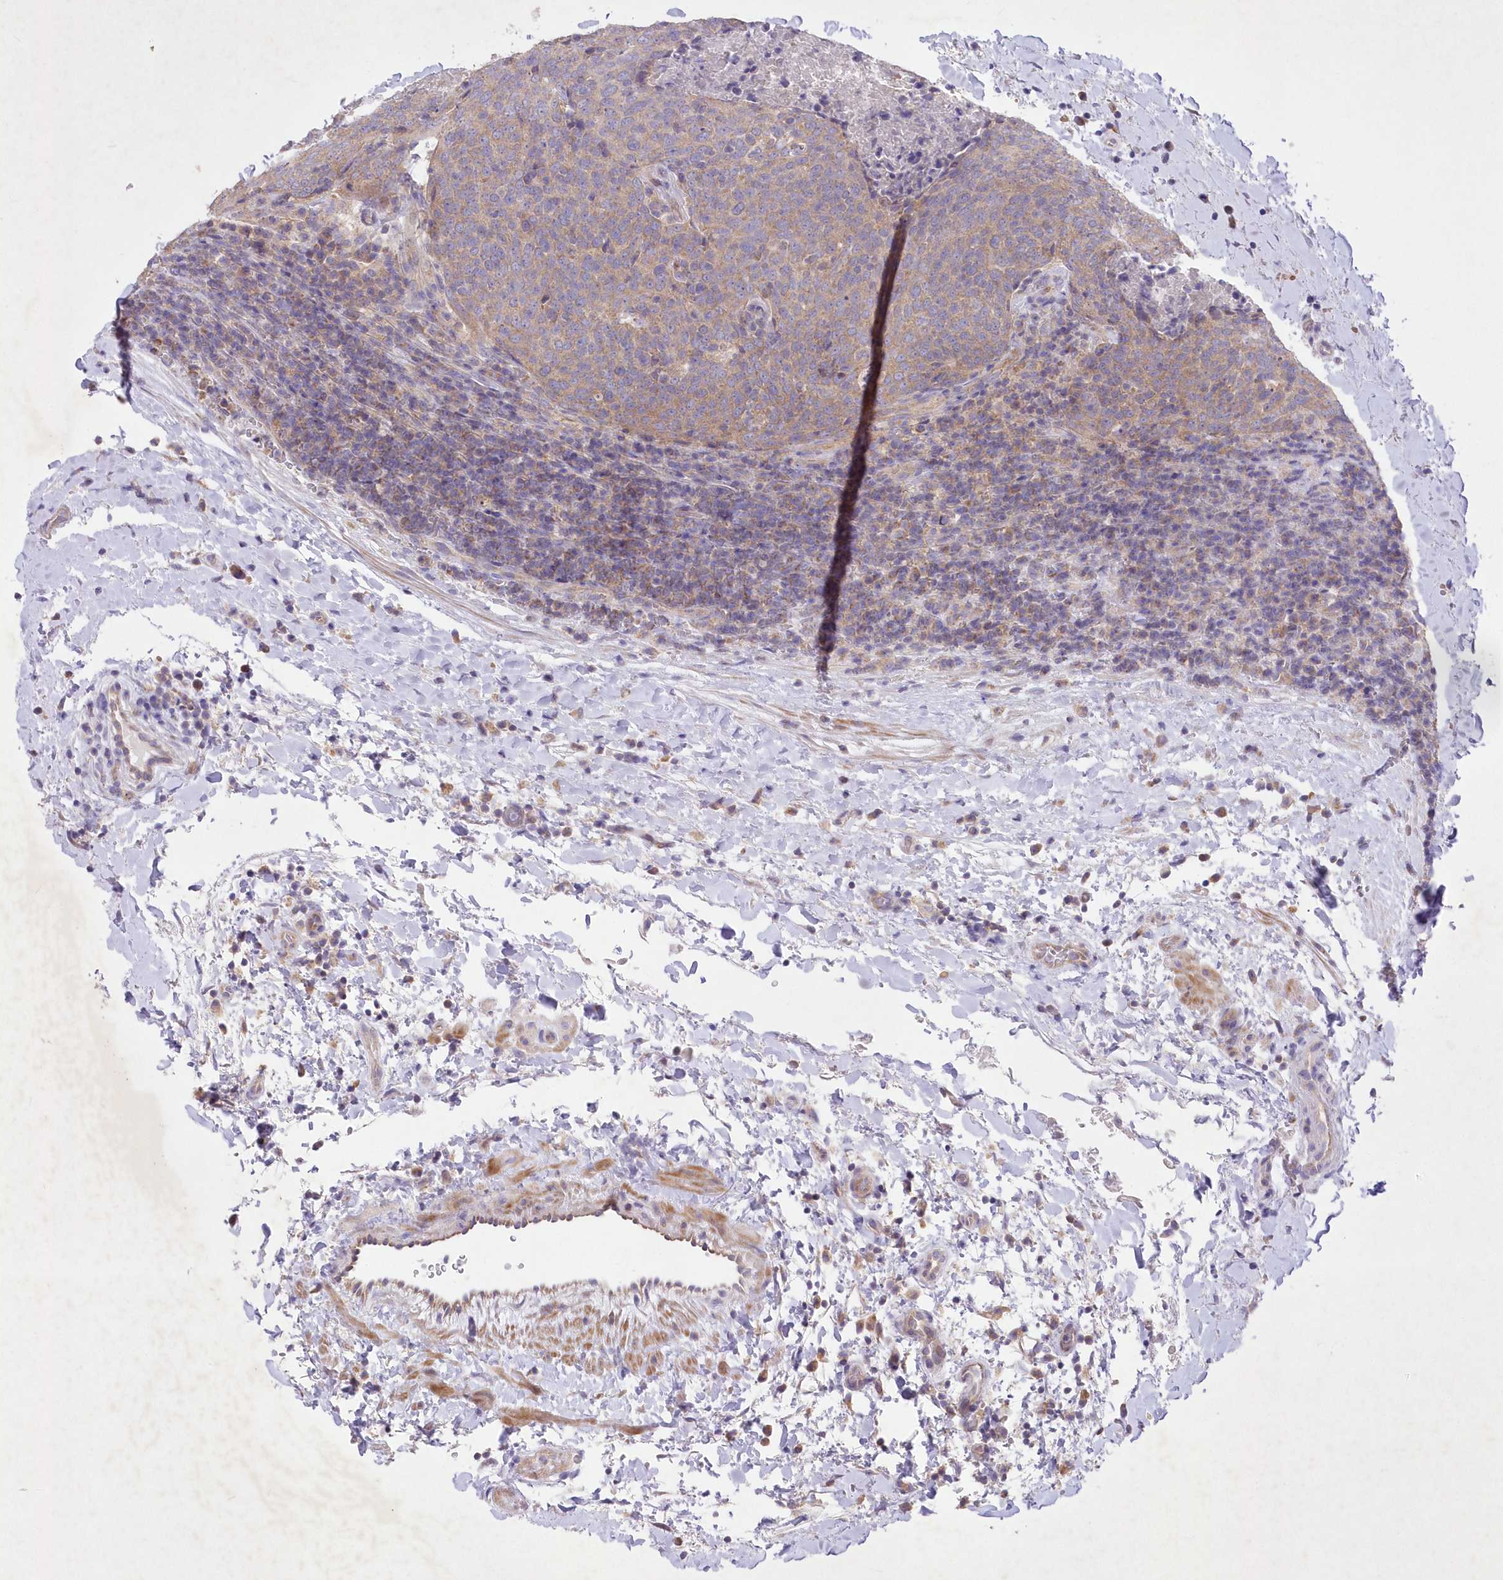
{"staining": {"intensity": "weak", "quantity": "25%-75%", "location": "cytoplasmic/membranous"}, "tissue": "head and neck cancer", "cell_type": "Tumor cells", "image_type": "cancer", "snomed": [{"axis": "morphology", "description": "Squamous cell carcinoma, NOS"}, {"axis": "morphology", "description": "Squamous cell carcinoma, metastatic, NOS"}, {"axis": "topography", "description": "Lymph node"}, {"axis": "topography", "description": "Head-Neck"}], "caption": "A high-resolution histopathology image shows immunohistochemistry (IHC) staining of head and neck cancer, which displays weak cytoplasmic/membranous staining in about 25%-75% of tumor cells. (DAB = brown stain, brightfield microscopy at high magnification).", "gene": "ITSN2", "patient": {"sex": "male", "age": 62}}